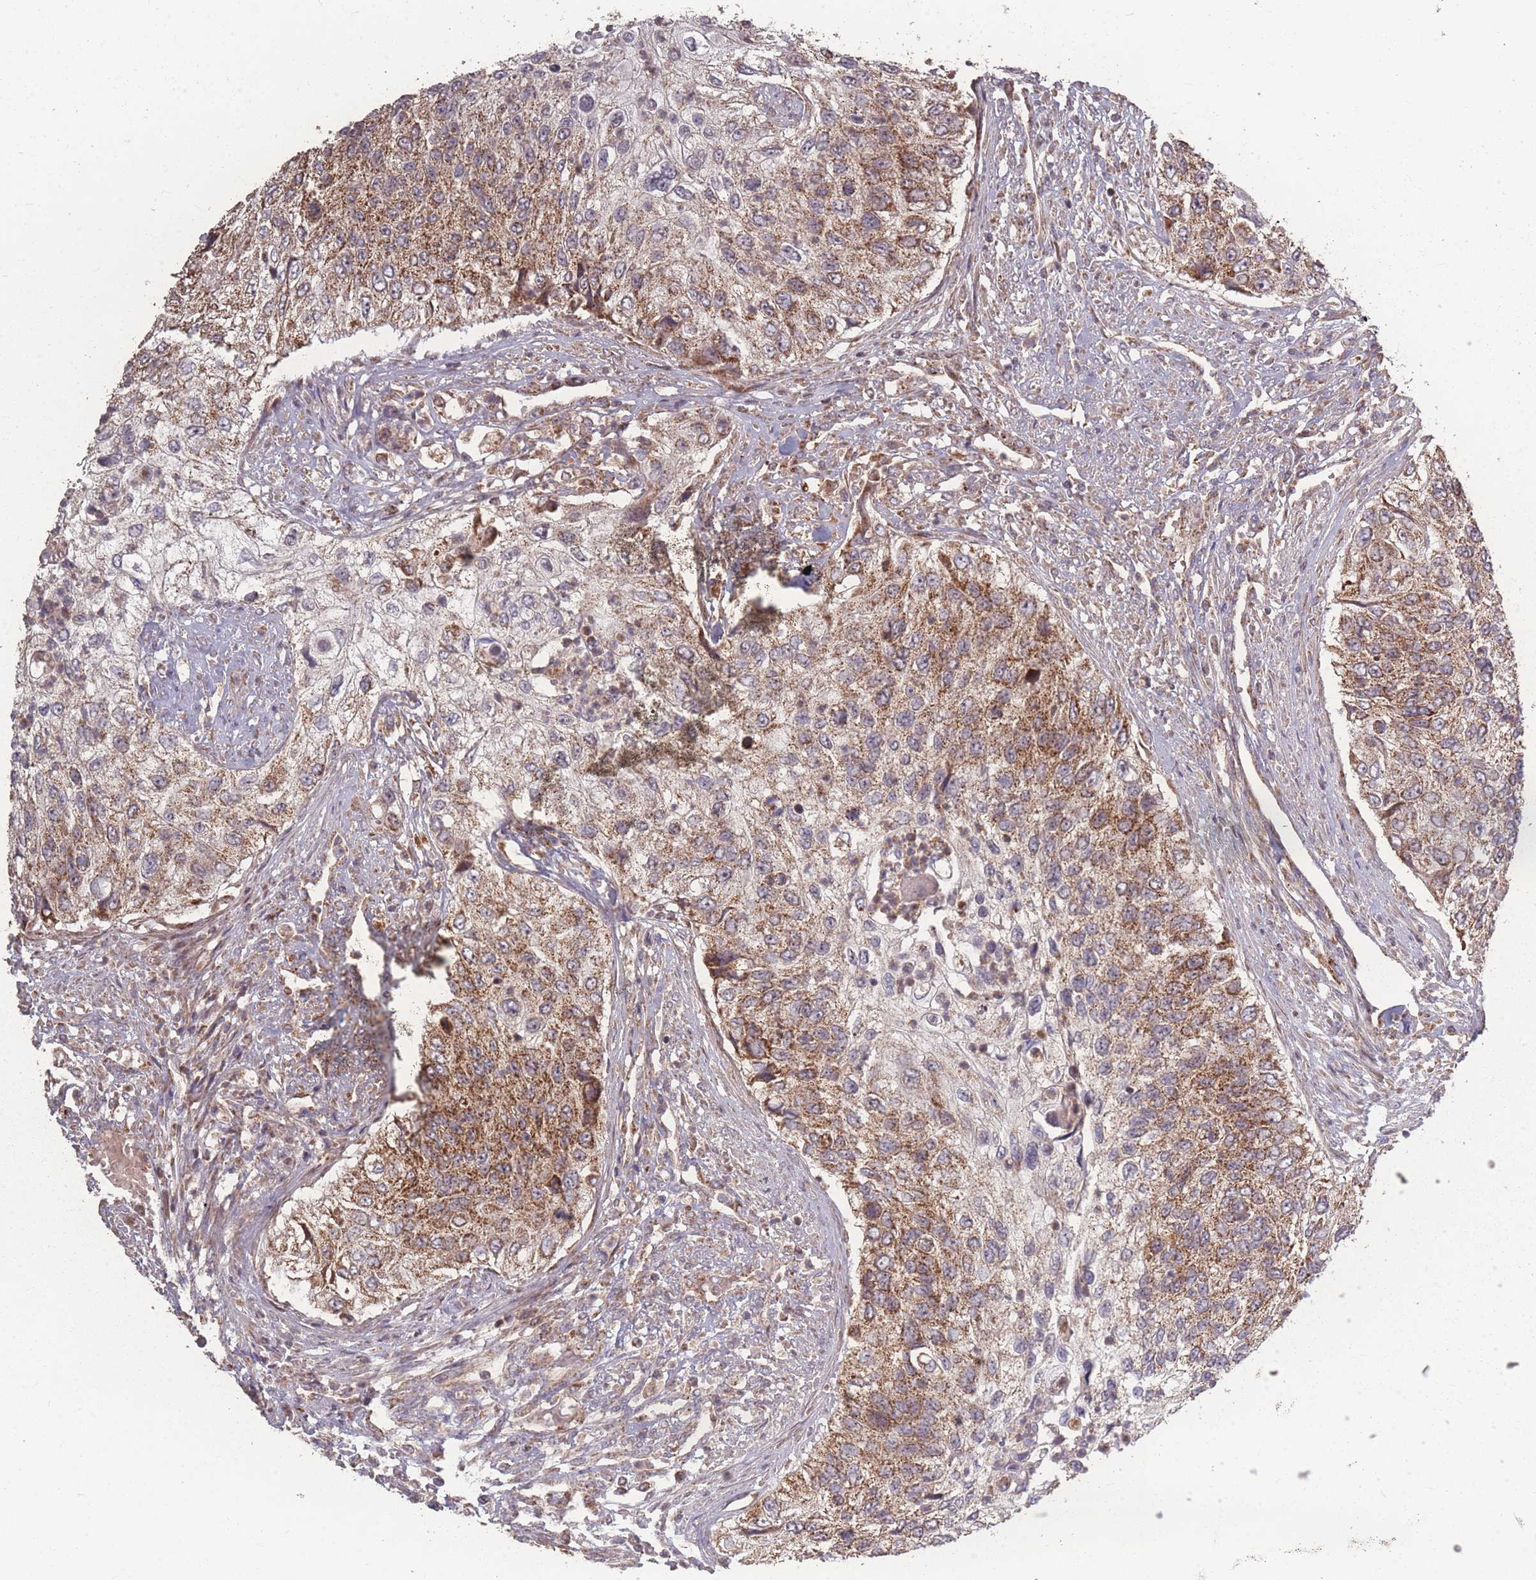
{"staining": {"intensity": "moderate", "quantity": ">75%", "location": "cytoplasmic/membranous"}, "tissue": "urothelial cancer", "cell_type": "Tumor cells", "image_type": "cancer", "snomed": [{"axis": "morphology", "description": "Urothelial carcinoma, High grade"}, {"axis": "topography", "description": "Urinary bladder"}], "caption": "DAB (3,3'-diaminobenzidine) immunohistochemical staining of urothelial carcinoma (high-grade) exhibits moderate cytoplasmic/membranous protein staining in about >75% of tumor cells. The staining was performed using DAB, with brown indicating positive protein expression. Nuclei are stained blue with hematoxylin.", "gene": "LYRM7", "patient": {"sex": "female", "age": 60}}